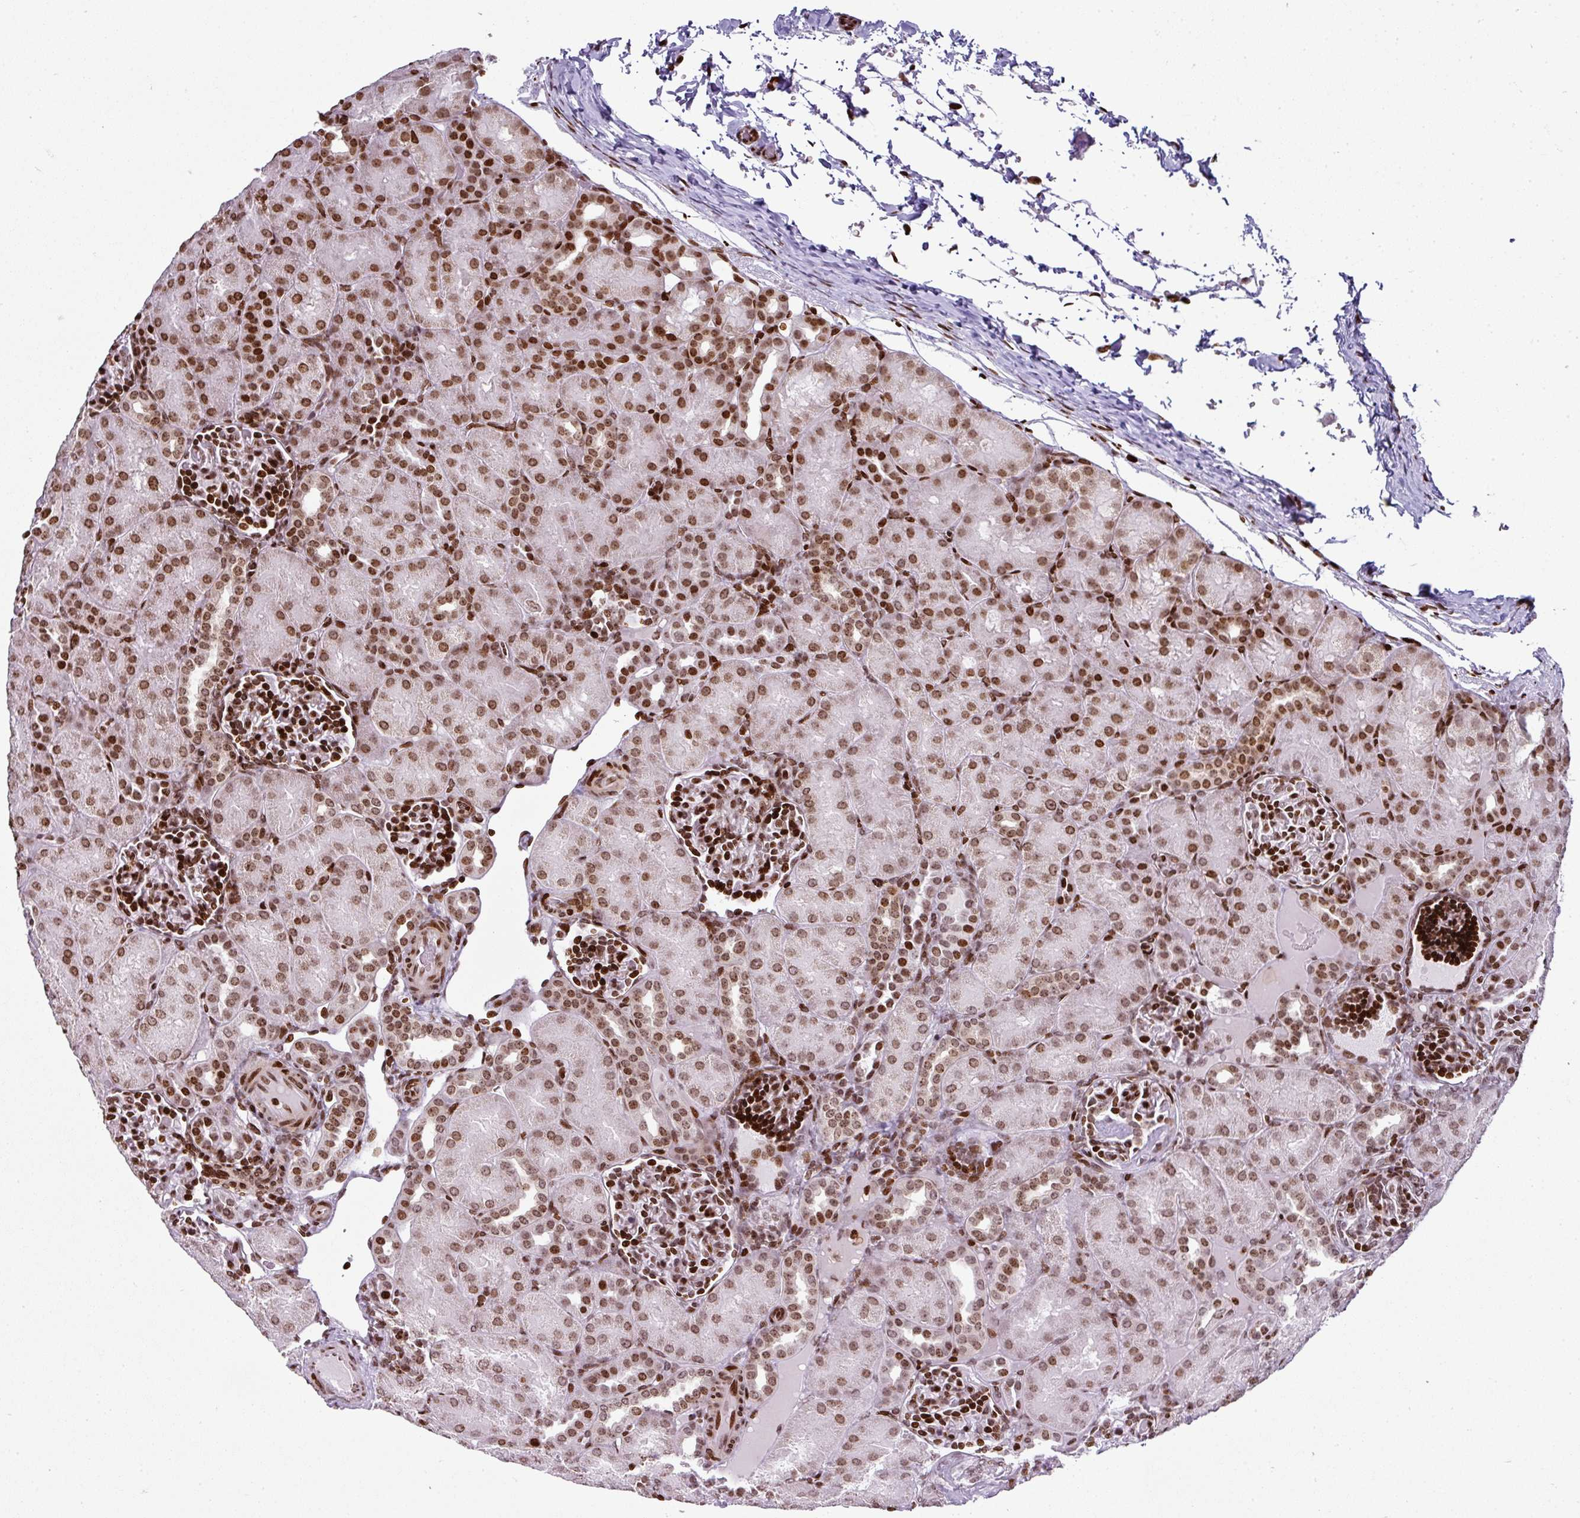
{"staining": {"intensity": "strong", "quantity": ">75%", "location": "nuclear"}, "tissue": "kidney", "cell_type": "Cells in glomeruli", "image_type": "normal", "snomed": [{"axis": "morphology", "description": "Normal tissue, NOS"}, {"axis": "topography", "description": "Kidney"}], "caption": "IHC image of benign human kidney stained for a protein (brown), which exhibits high levels of strong nuclear positivity in approximately >75% of cells in glomeruli.", "gene": "RASL11A", "patient": {"sex": "male", "age": 1}}